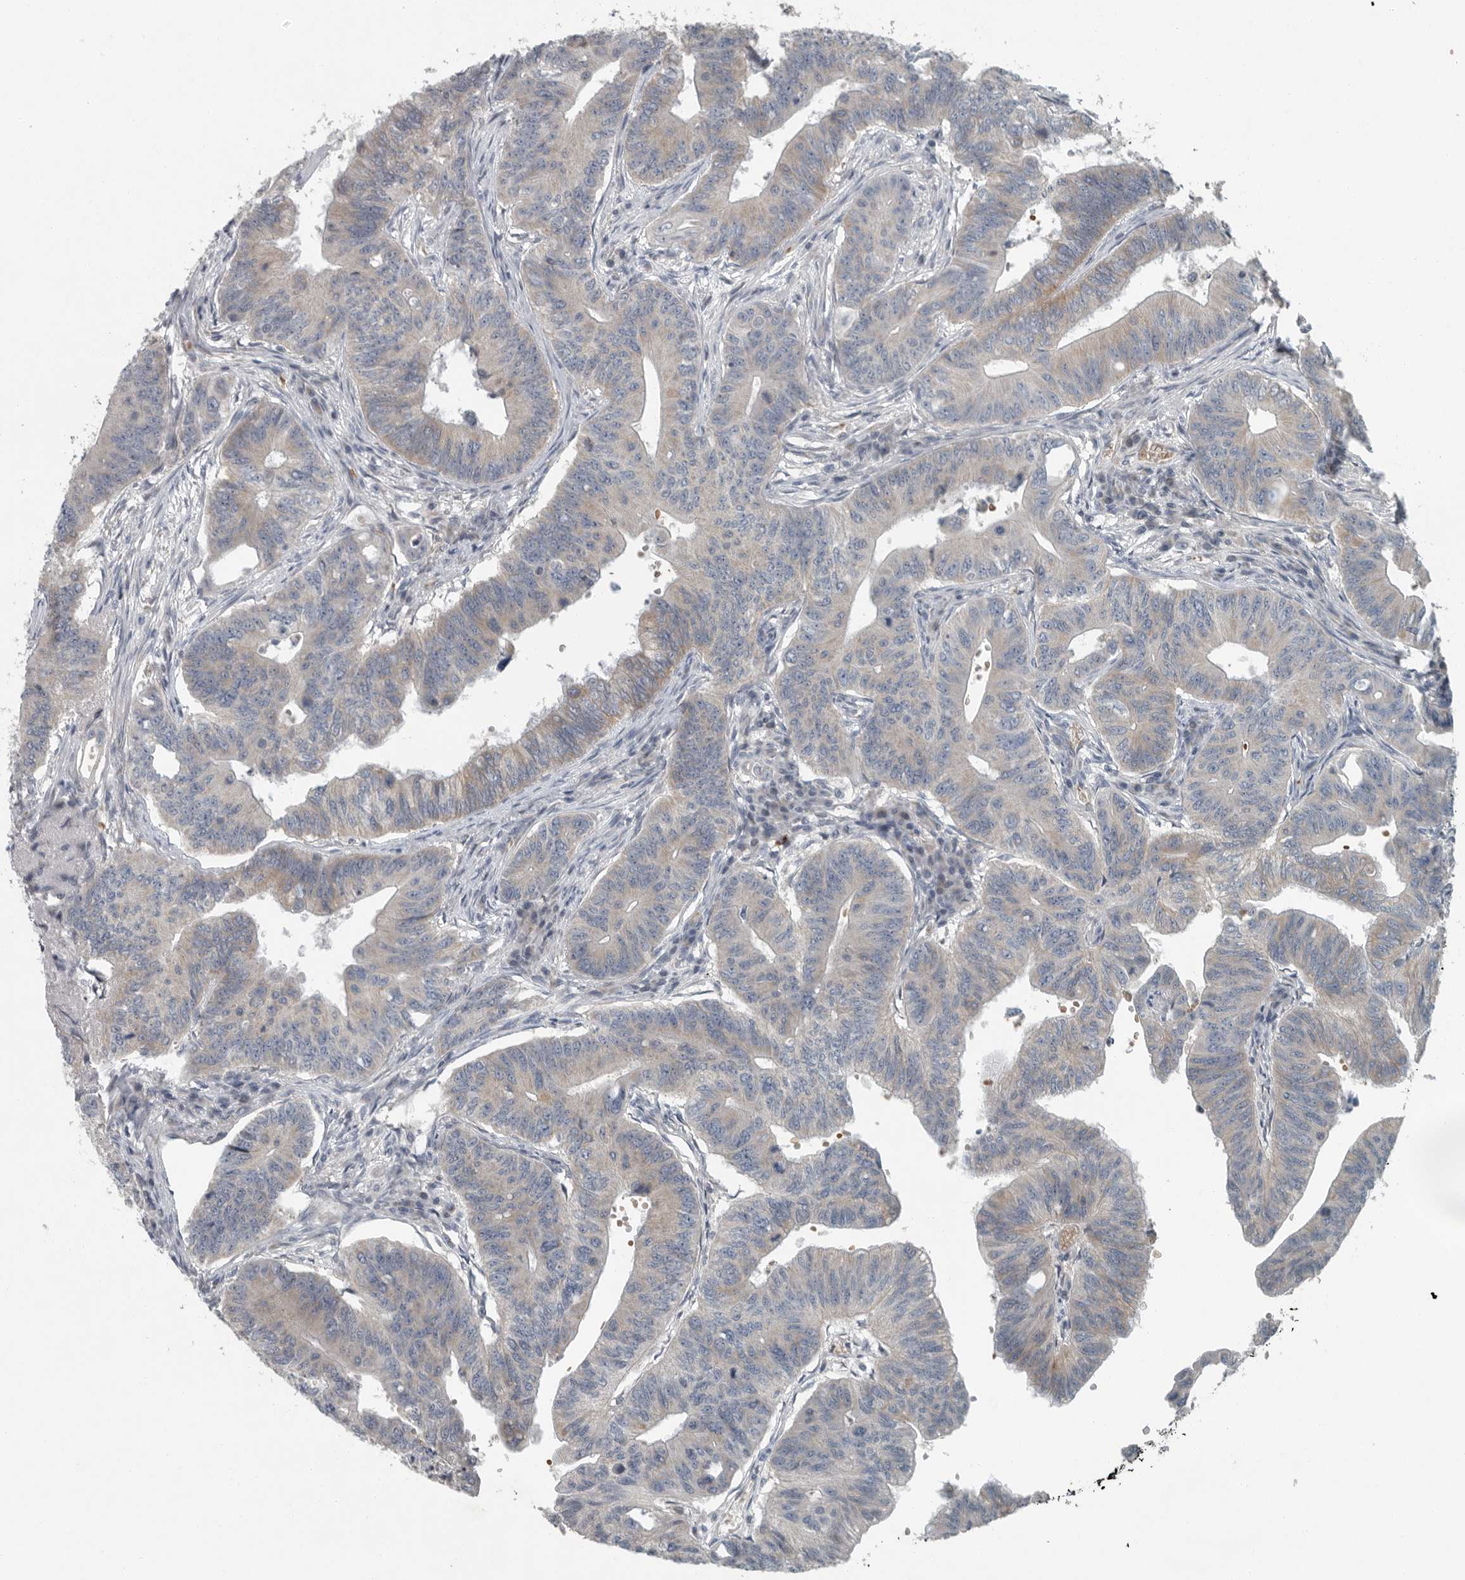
{"staining": {"intensity": "weak", "quantity": "<25%", "location": "cytoplasmic/membranous"}, "tissue": "colorectal cancer", "cell_type": "Tumor cells", "image_type": "cancer", "snomed": [{"axis": "morphology", "description": "Adenoma, NOS"}, {"axis": "morphology", "description": "Adenocarcinoma, NOS"}, {"axis": "topography", "description": "Colon"}], "caption": "The image displays no significant expression in tumor cells of colorectal cancer (adenoma).", "gene": "MPP3", "patient": {"sex": "male", "age": 79}}